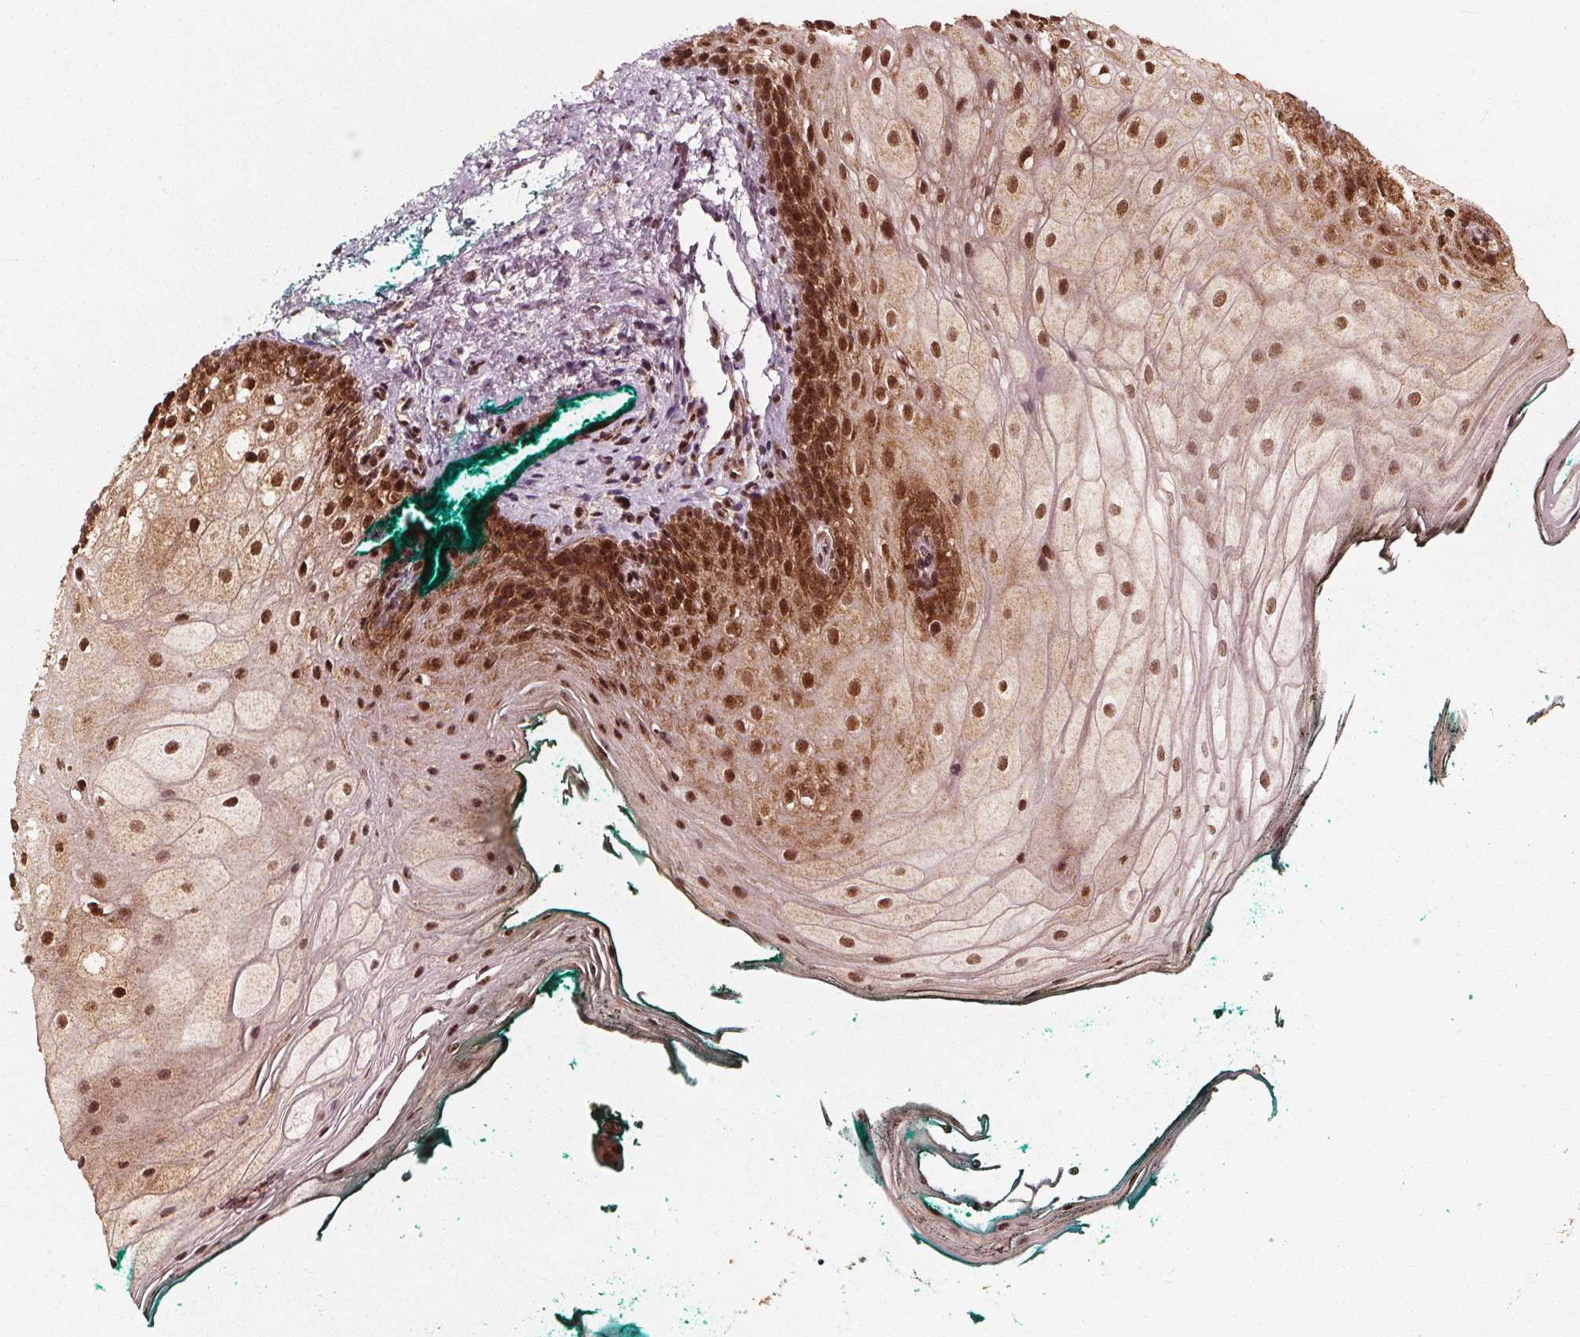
{"staining": {"intensity": "strong", "quantity": ">75%", "location": "cytoplasmic/membranous,nuclear"}, "tissue": "oral mucosa", "cell_type": "Squamous epithelial cells", "image_type": "normal", "snomed": [{"axis": "morphology", "description": "Normal tissue, NOS"}, {"axis": "topography", "description": "Oral tissue"}], "caption": "Strong cytoplasmic/membranous,nuclear expression for a protein is seen in approximately >75% of squamous epithelial cells of unremarkable oral mucosa using IHC.", "gene": "SMN1", "patient": {"sex": "female", "age": 68}}